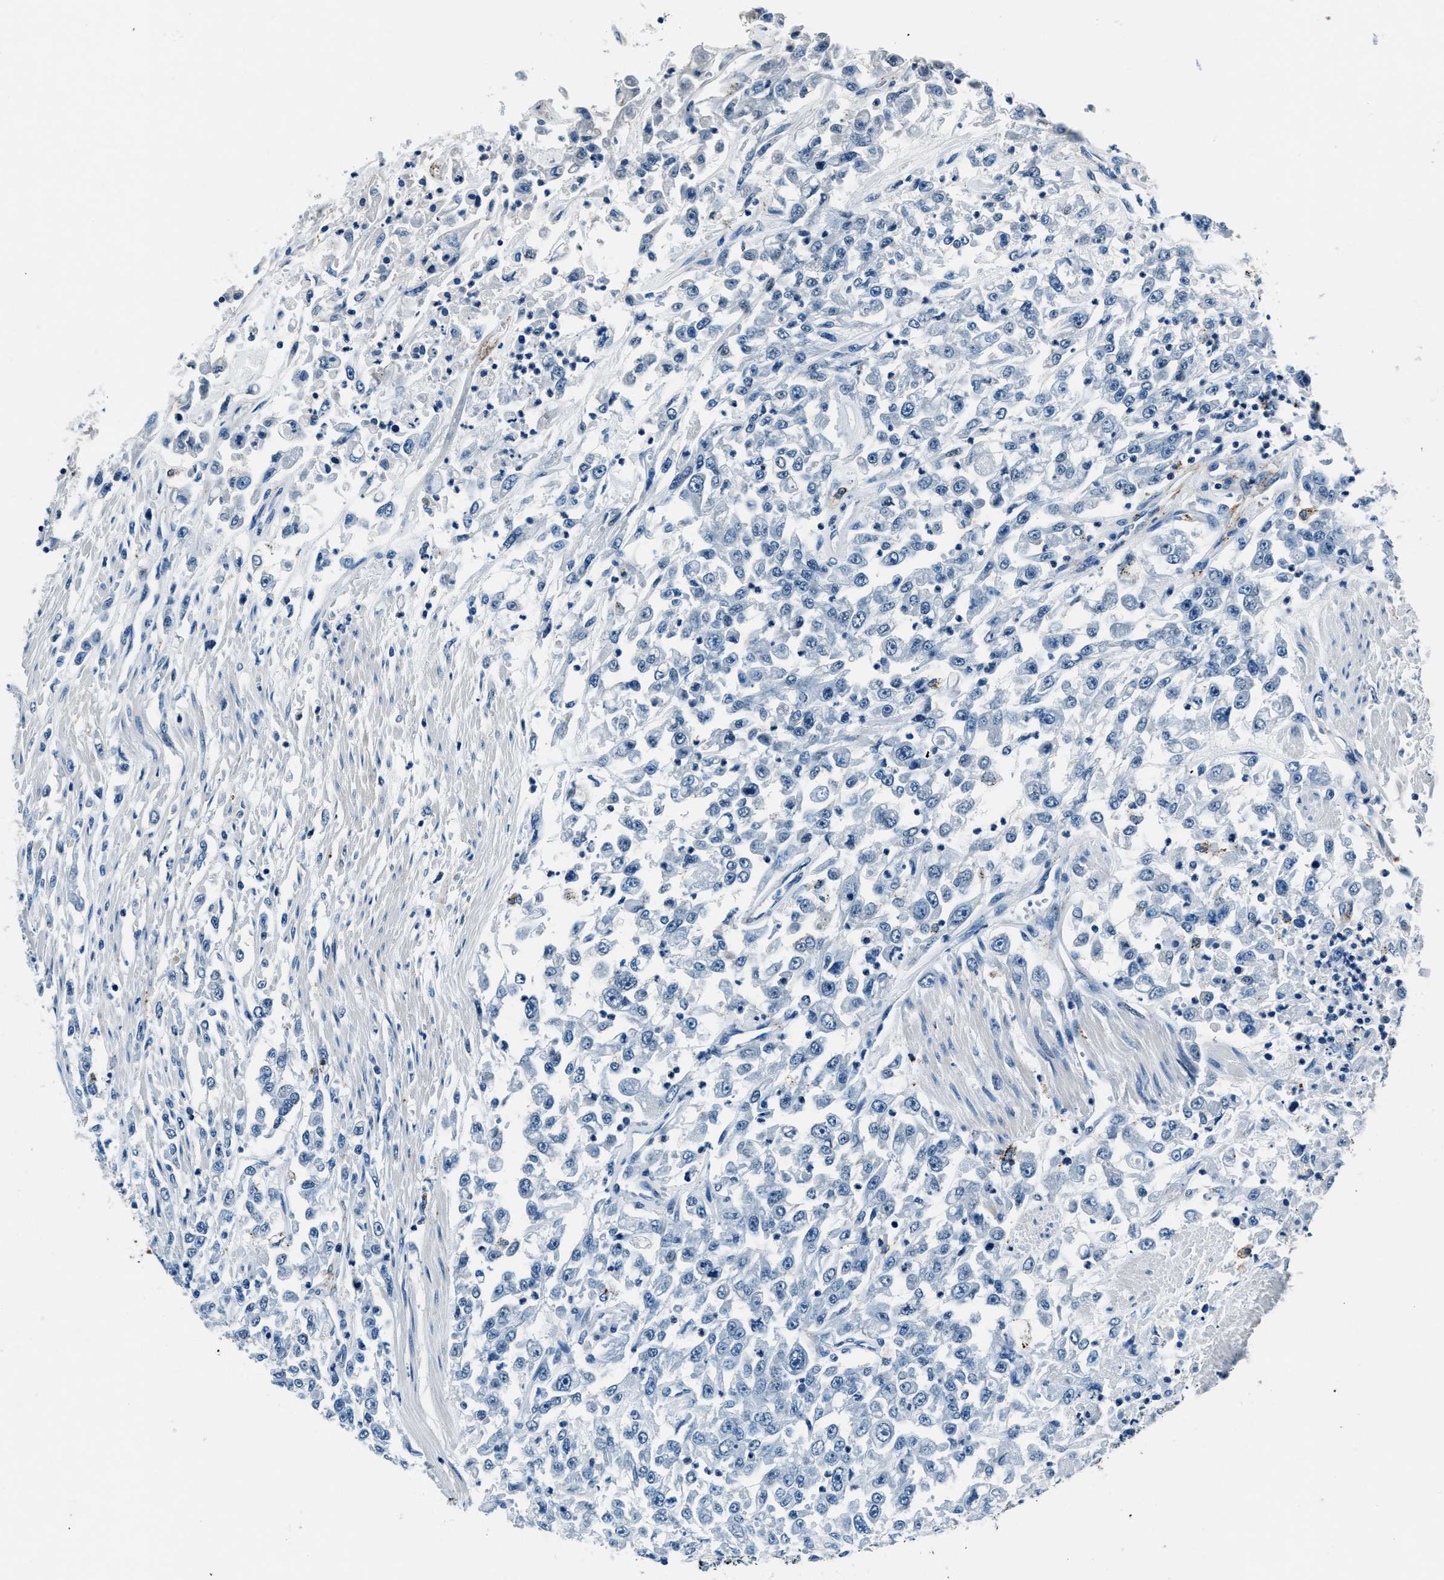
{"staining": {"intensity": "negative", "quantity": "none", "location": "none"}, "tissue": "urothelial cancer", "cell_type": "Tumor cells", "image_type": "cancer", "snomed": [{"axis": "morphology", "description": "Urothelial carcinoma, High grade"}, {"axis": "topography", "description": "Urinary bladder"}], "caption": "Immunohistochemistry photomicrograph of human high-grade urothelial carcinoma stained for a protein (brown), which displays no staining in tumor cells. (DAB (3,3'-diaminobenzidine) IHC, high magnification).", "gene": "PTPDC1", "patient": {"sex": "male", "age": 46}}